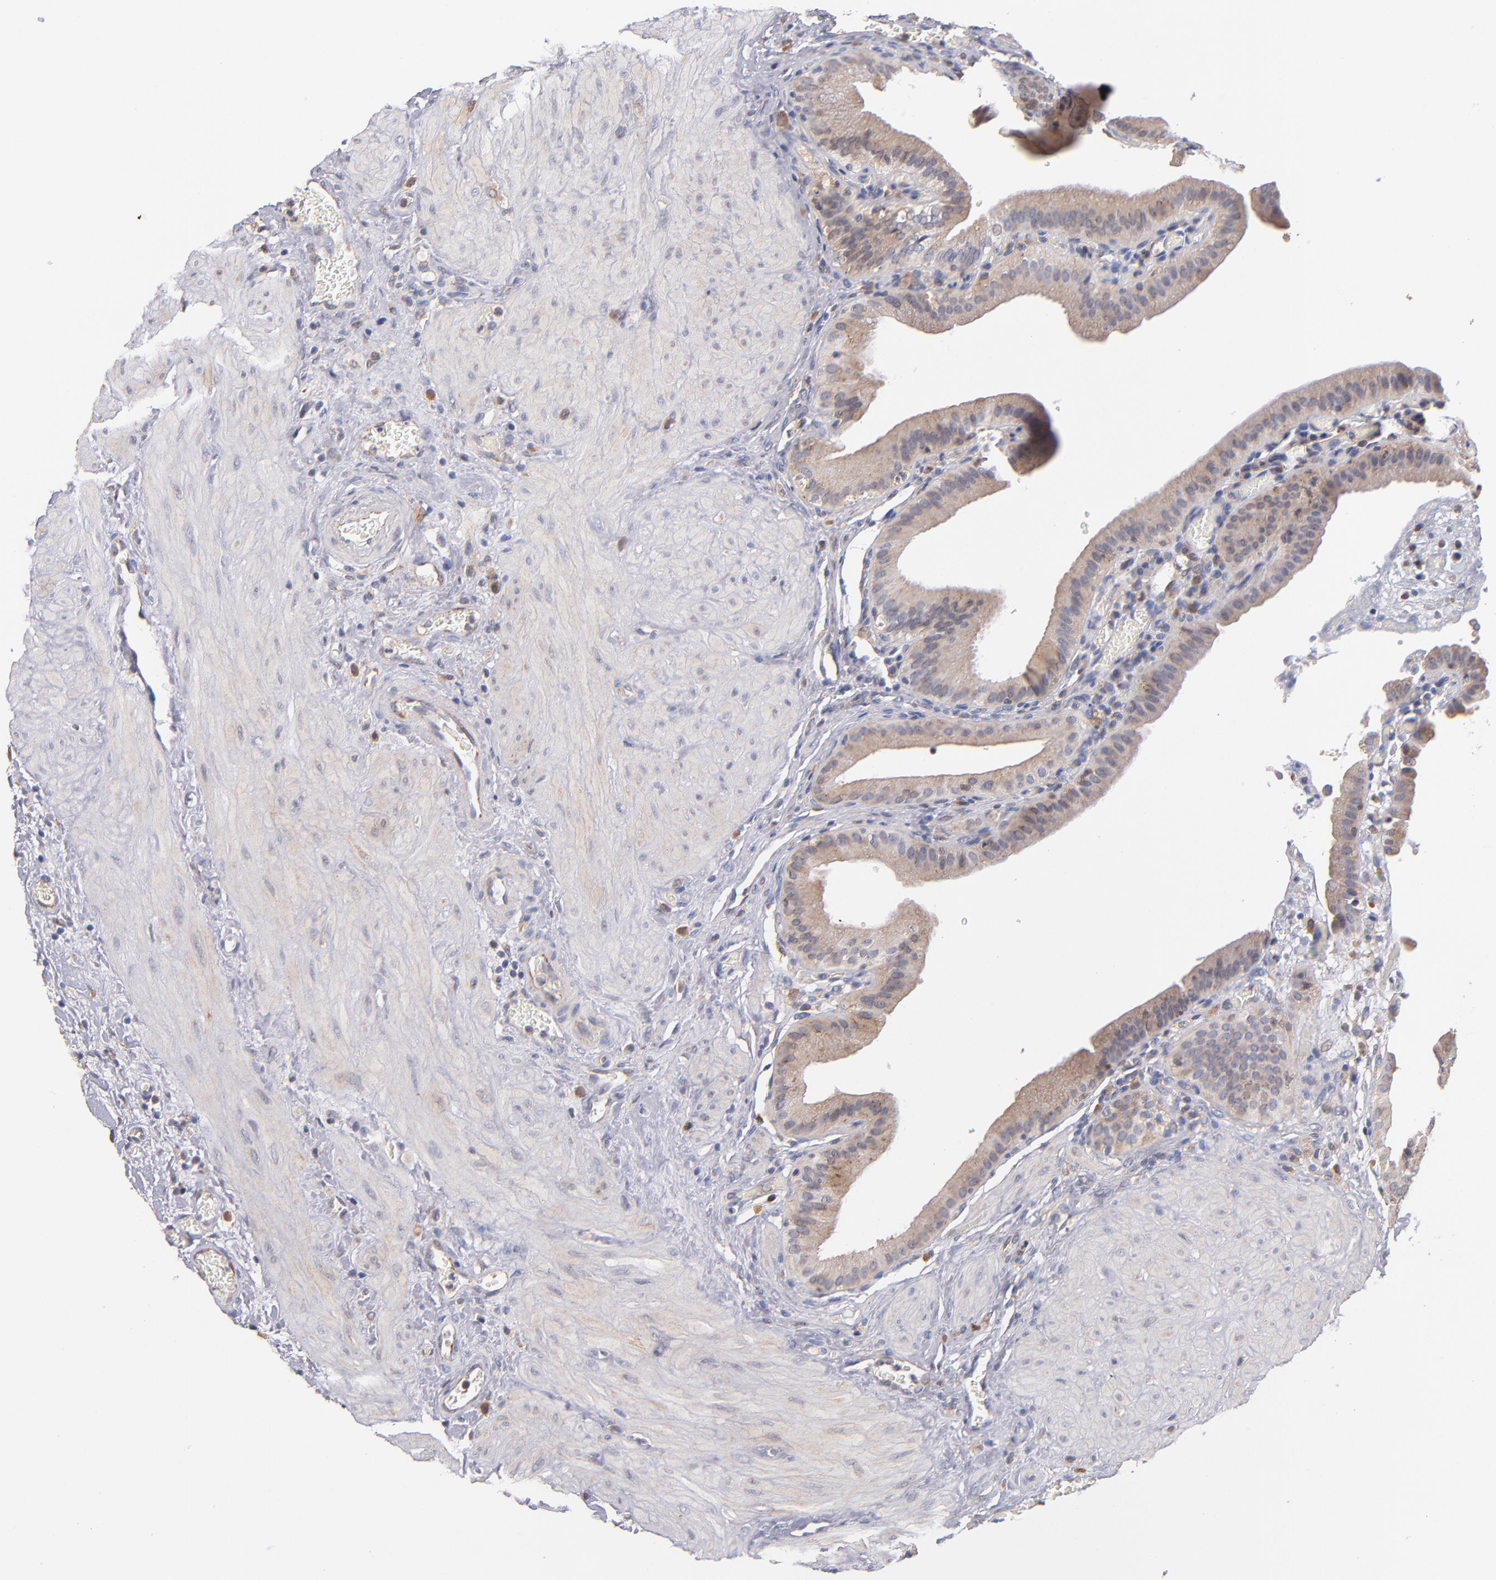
{"staining": {"intensity": "moderate", "quantity": ">75%", "location": "cytoplasmic/membranous"}, "tissue": "gallbladder", "cell_type": "Glandular cells", "image_type": "normal", "snomed": [{"axis": "morphology", "description": "Normal tissue, NOS"}, {"axis": "topography", "description": "Gallbladder"}], "caption": "Brown immunohistochemical staining in benign gallbladder exhibits moderate cytoplasmic/membranous staining in about >75% of glandular cells.", "gene": "GMFB", "patient": {"sex": "female", "age": 75}}